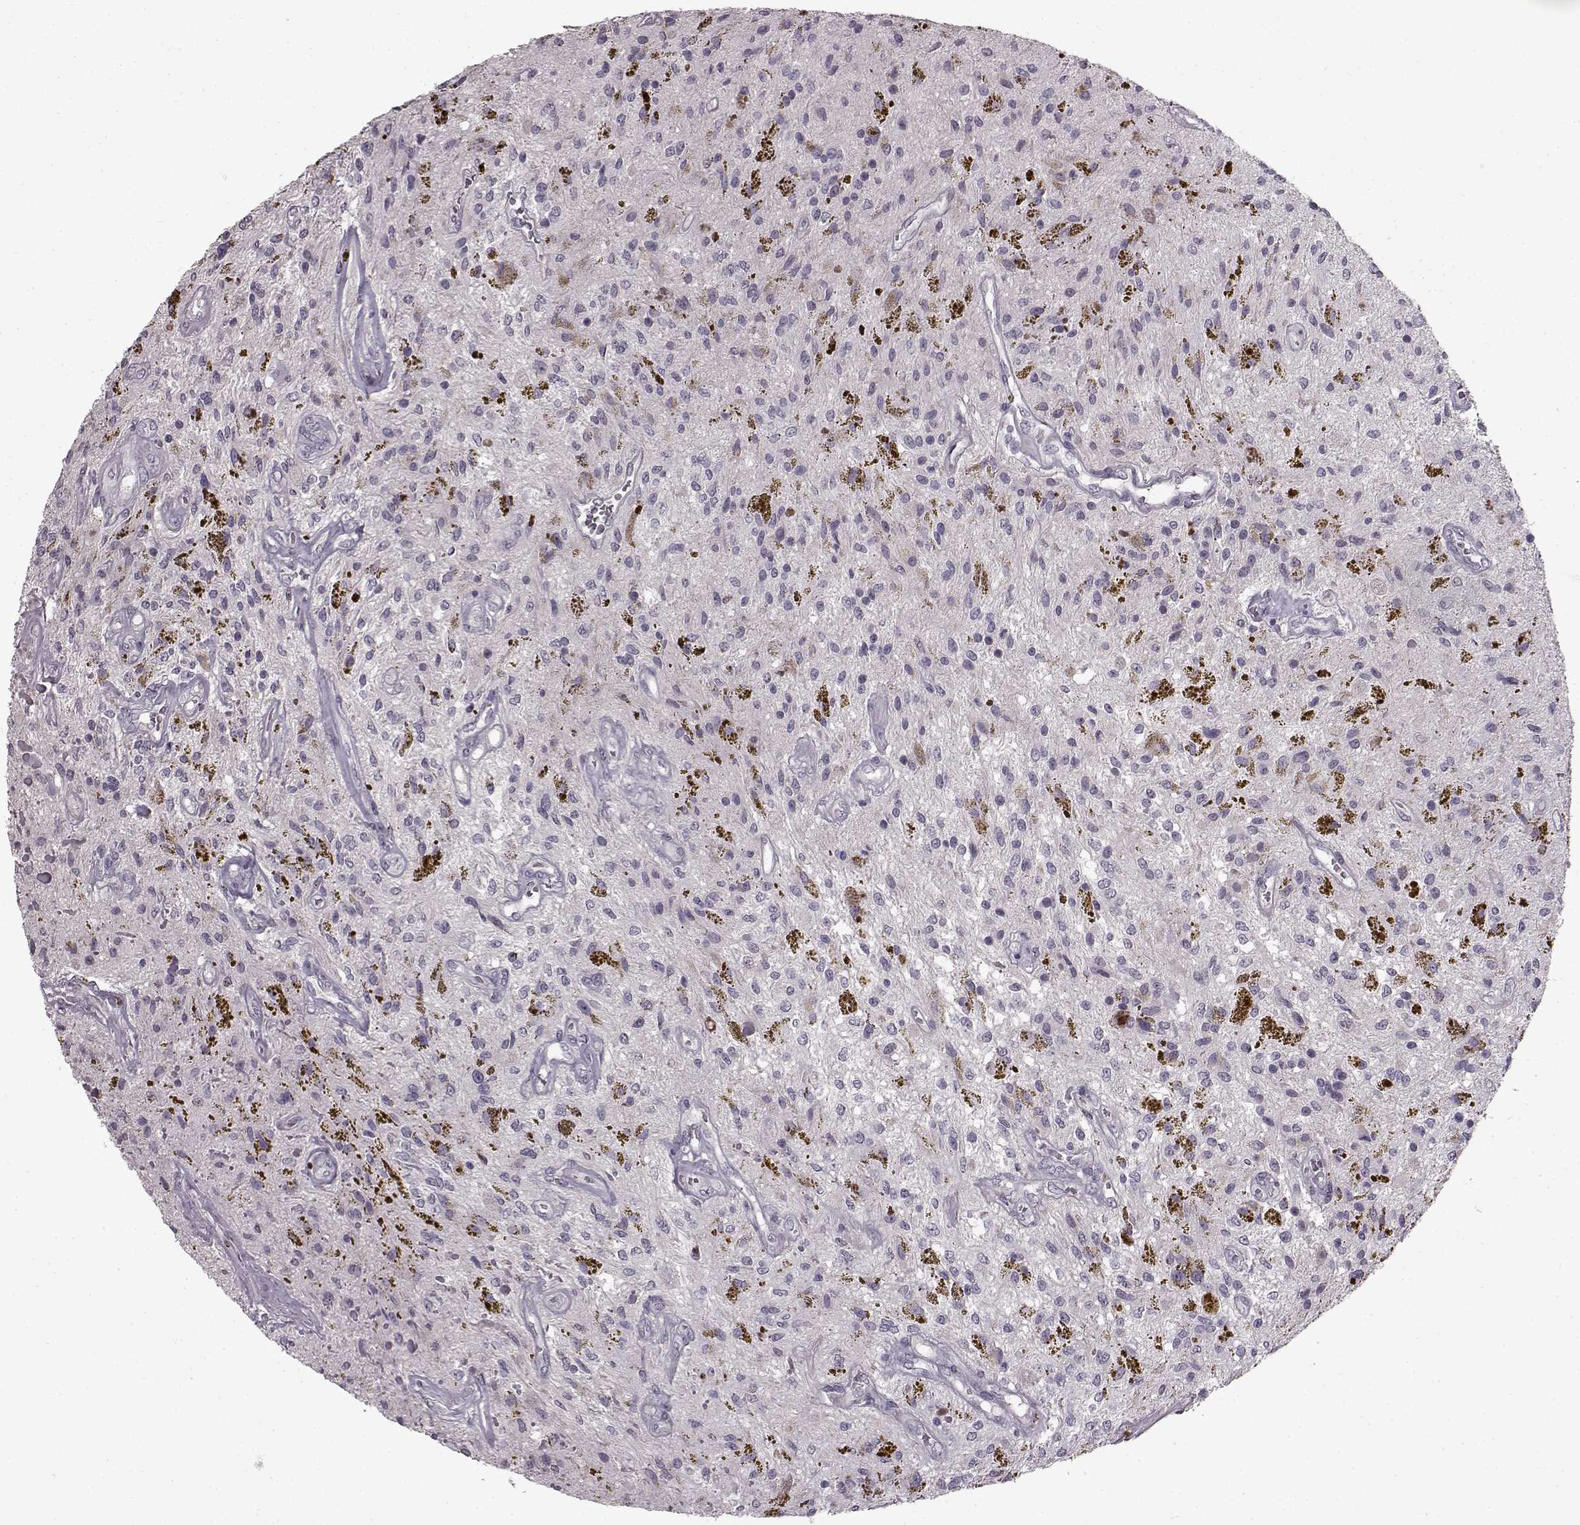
{"staining": {"intensity": "negative", "quantity": "none", "location": "none"}, "tissue": "glioma", "cell_type": "Tumor cells", "image_type": "cancer", "snomed": [{"axis": "morphology", "description": "Glioma, malignant, Low grade"}, {"axis": "topography", "description": "Cerebellum"}], "caption": "Glioma was stained to show a protein in brown. There is no significant expression in tumor cells. Nuclei are stained in blue.", "gene": "LHB", "patient": {"sex": "female", "age": 14}}